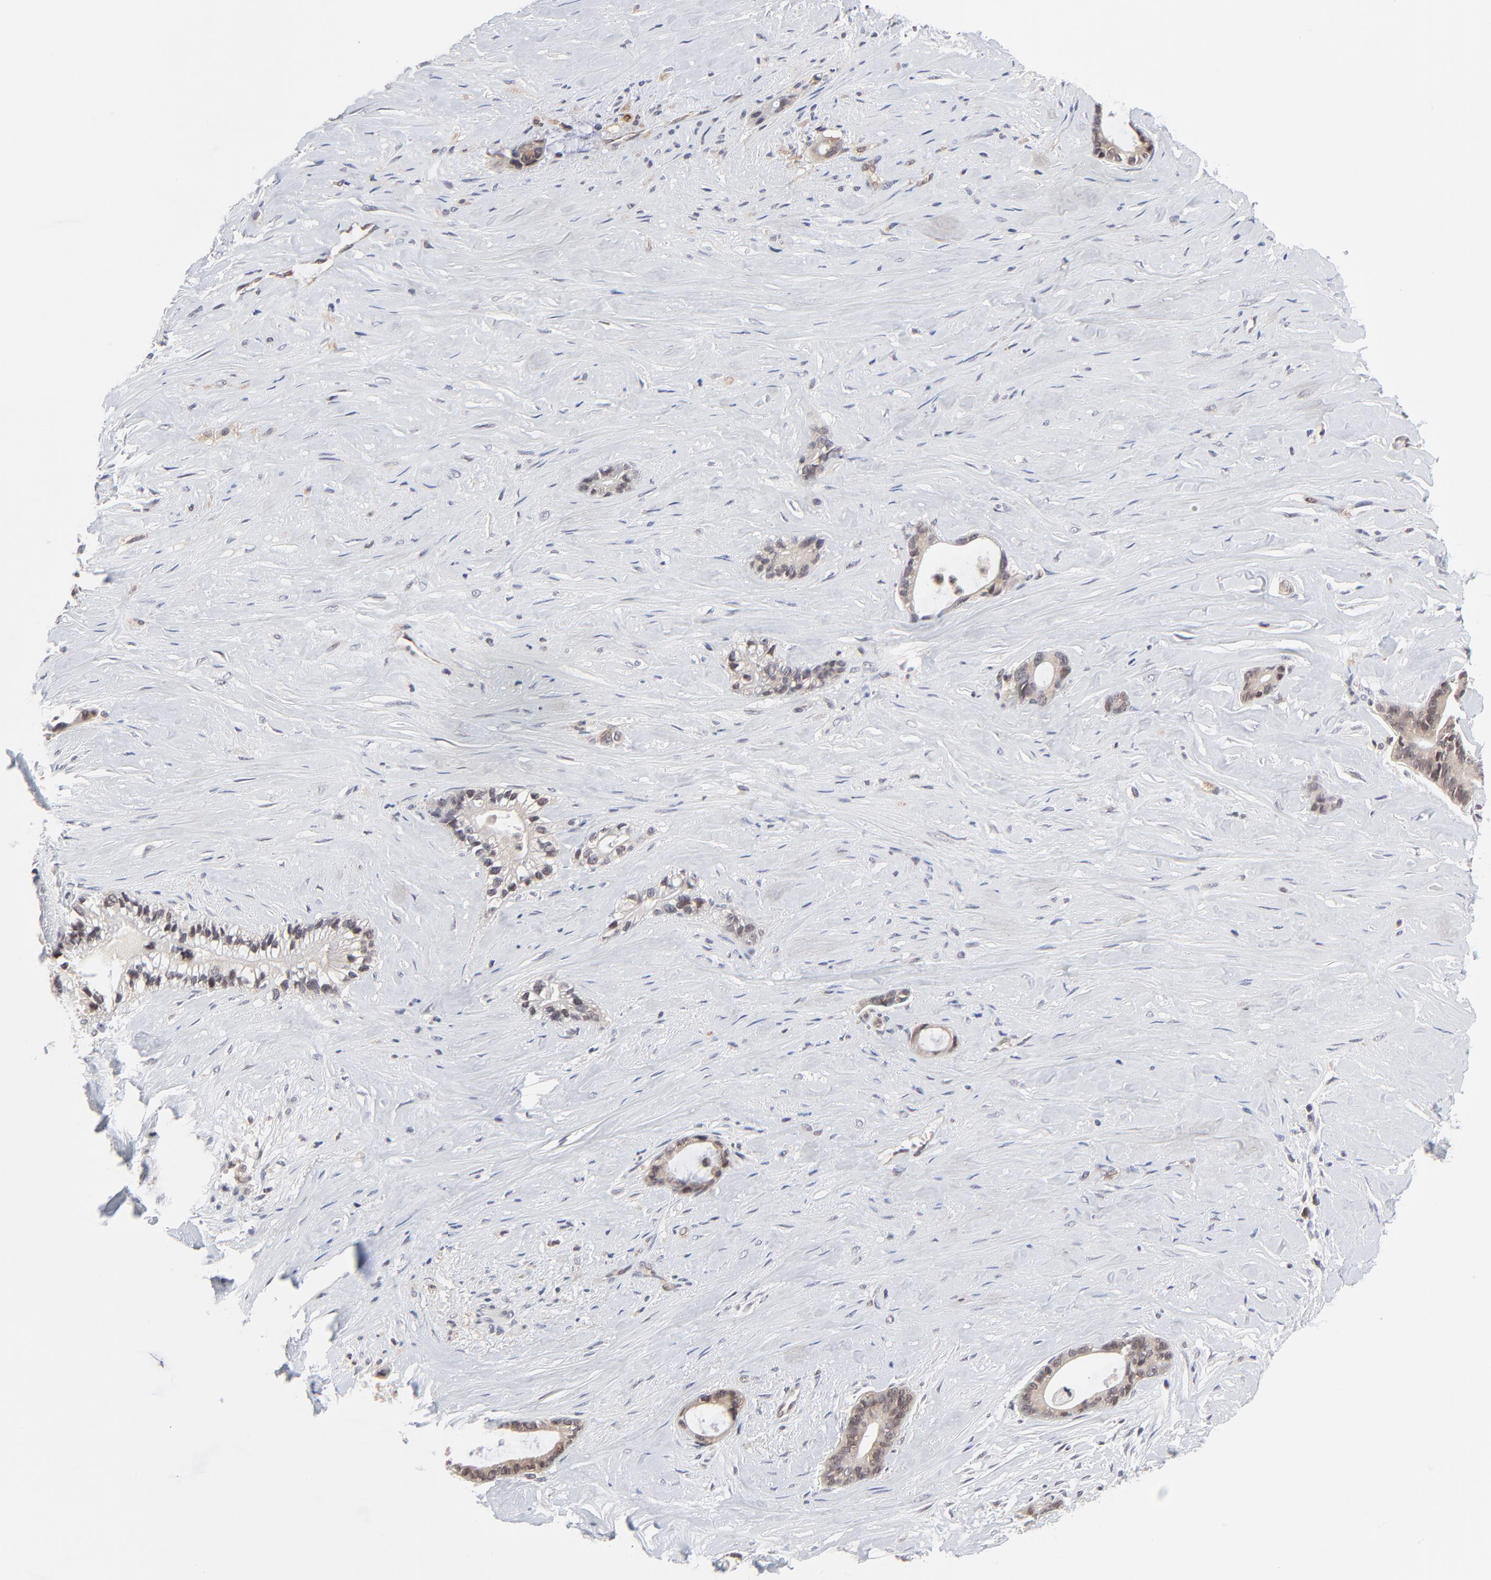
{"staining": {"intensity": "moderate", "quantity": ">75%", "location": "cytoplasmic/membranous,nuclear"}, "tissue": "liver cancer", "cell_type": "Tumor cells", "image_type": "cancer", "snomed": [{"axis": "morphology", "description": "Cholangiocarcinoma"}, {"axis": "topography", "description": "Liver"}], "caption": "The immunohistochemical stain labels moderate cytoplasmic/membranous and nuclear expression in tumor cells of liver cancer (cholangiocarcinoma) tissue. (DAB (3,3'-diaminobenzidine) IHC, brown staining for protein, blue staining for nuclei).", "gene": "CASP10", "patient": {"sex": "female", "age": 55}}